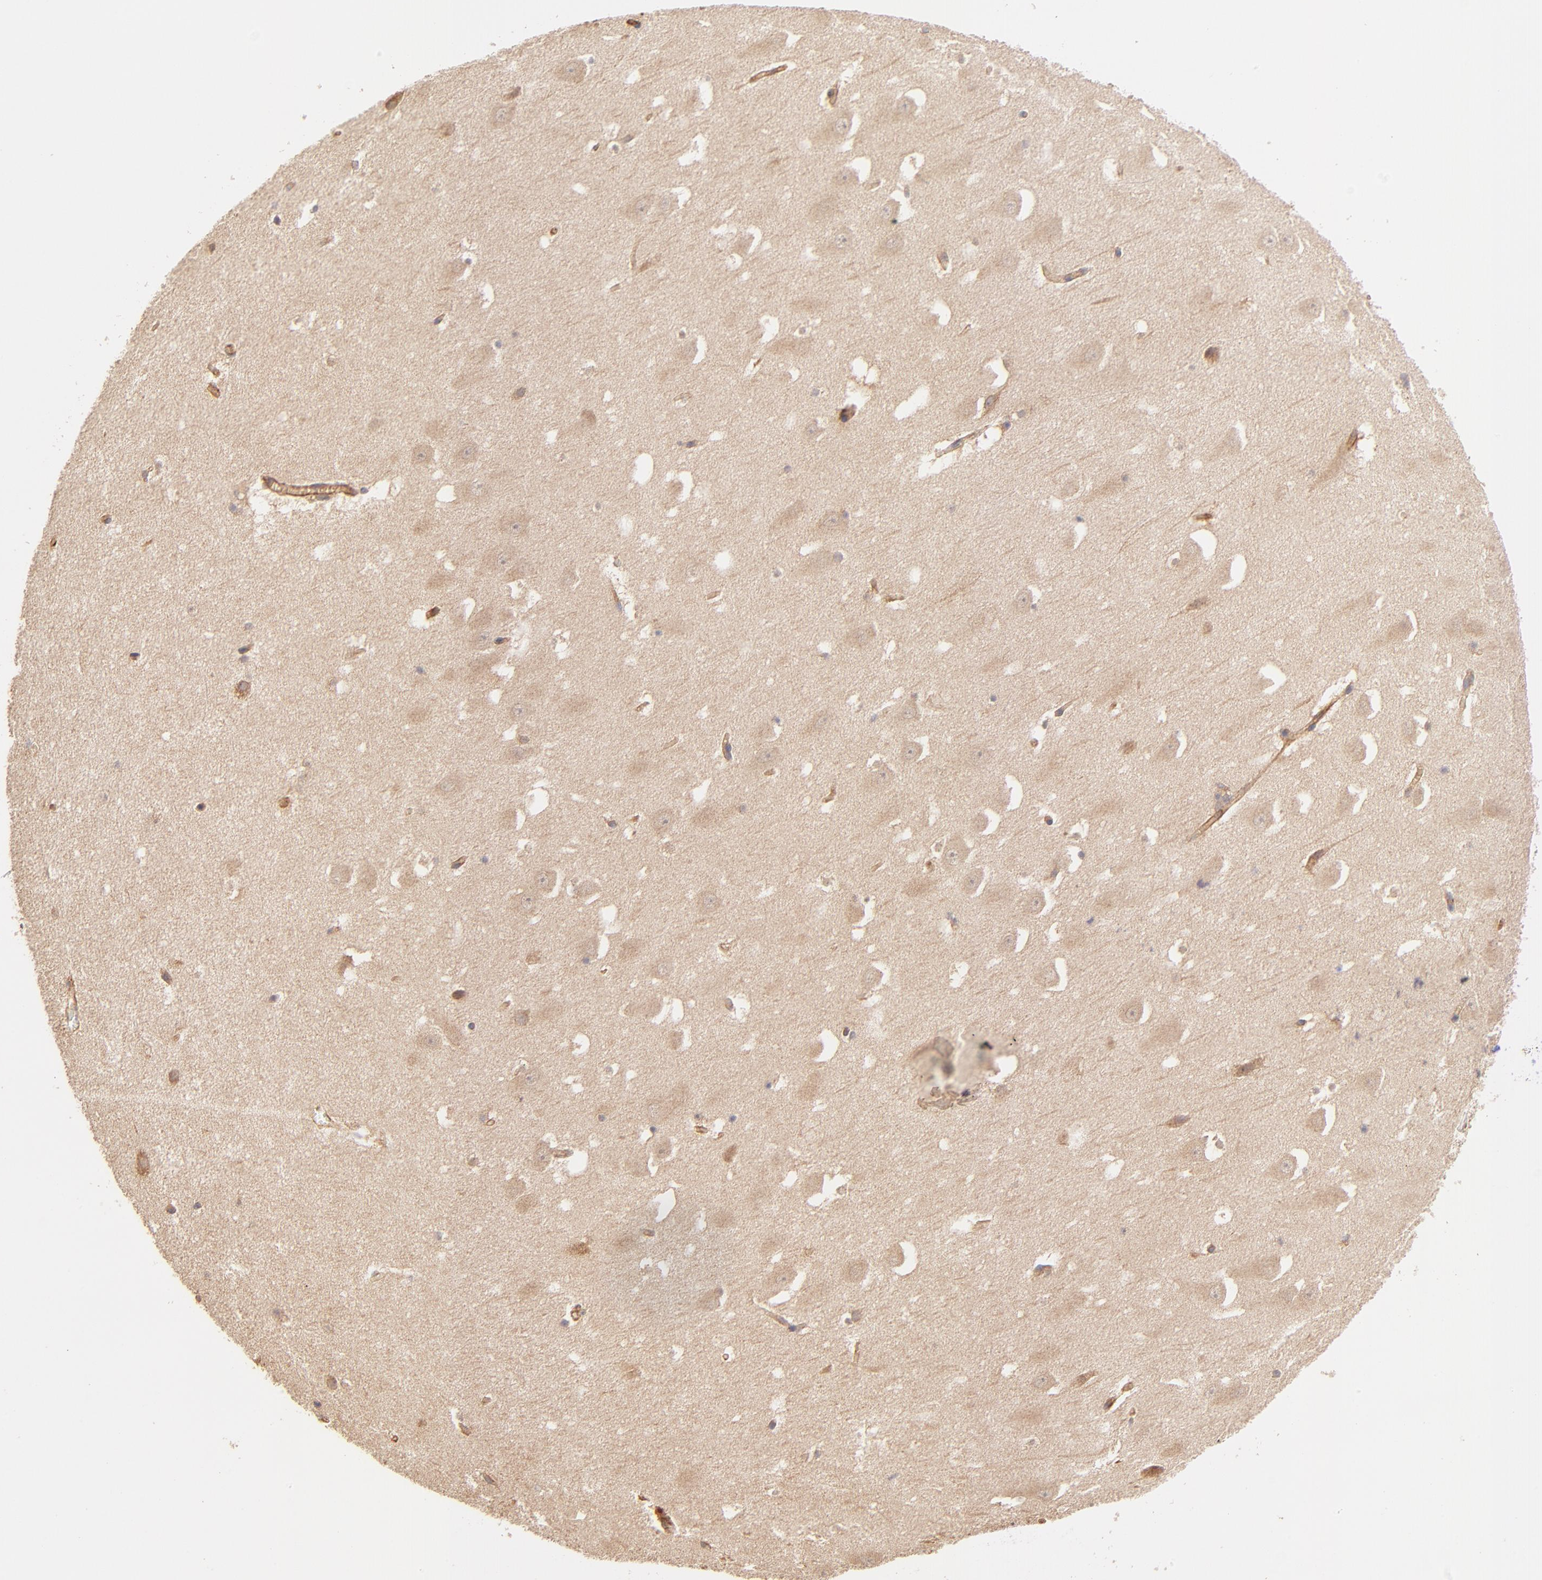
{"staining": {"intensity": "negative", "quantity": "none", "location": "none"}, "tissue": "hippocampus", "cell_type": "Glial cells", "image_type": "normal", "snomed": [{"axis": "morphology", "description": "Normal tissue, NOS"}, {"axis": "topography", "description": "Hippocampus"}], "caption": "This is an immunohistochemistry image of normal human hippocampus. There is no positivity in glial cells.", "gene": "TNFAIP3", "patient": {"sex": "male", "age": 45}}